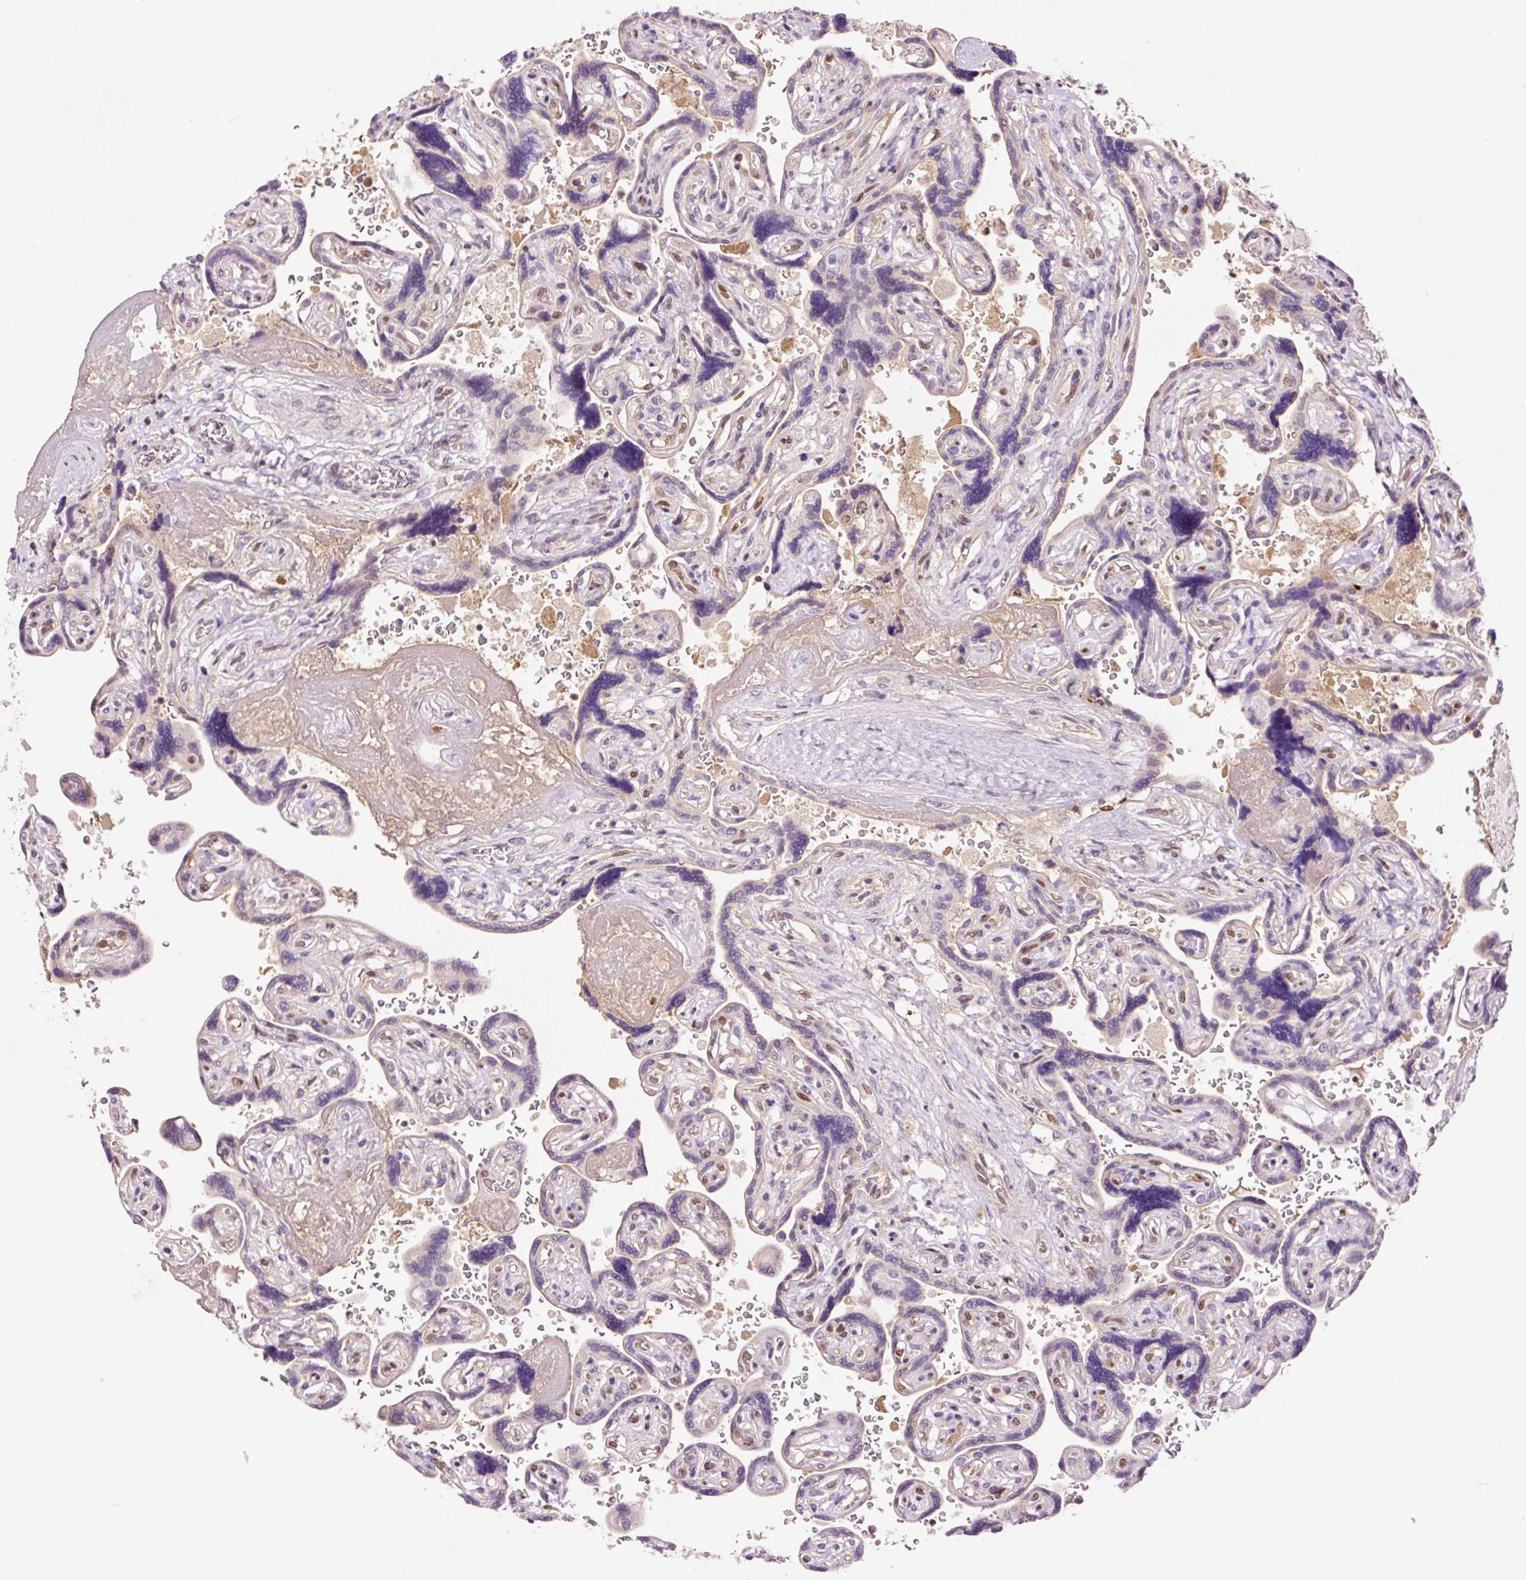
{"staining": {"intensity": "strong", "quantity": "<25%", "location": "nuclear"}, "tissue": "placenta", "cell_type": "Trophoblastic cells", "image_type": "normal", "snomed": [{"axis": "morphology", "description": "Normal tissue, NOS"}, {"axis": "topography", "description": "Placenta"}], "caption": "Placenta stained with a brown dye displays strong nuclear positive positivity in about <25% of trophoblastic cells.", "gene": "DPPA4", "patient": {"sex": "female", "age": 32}}